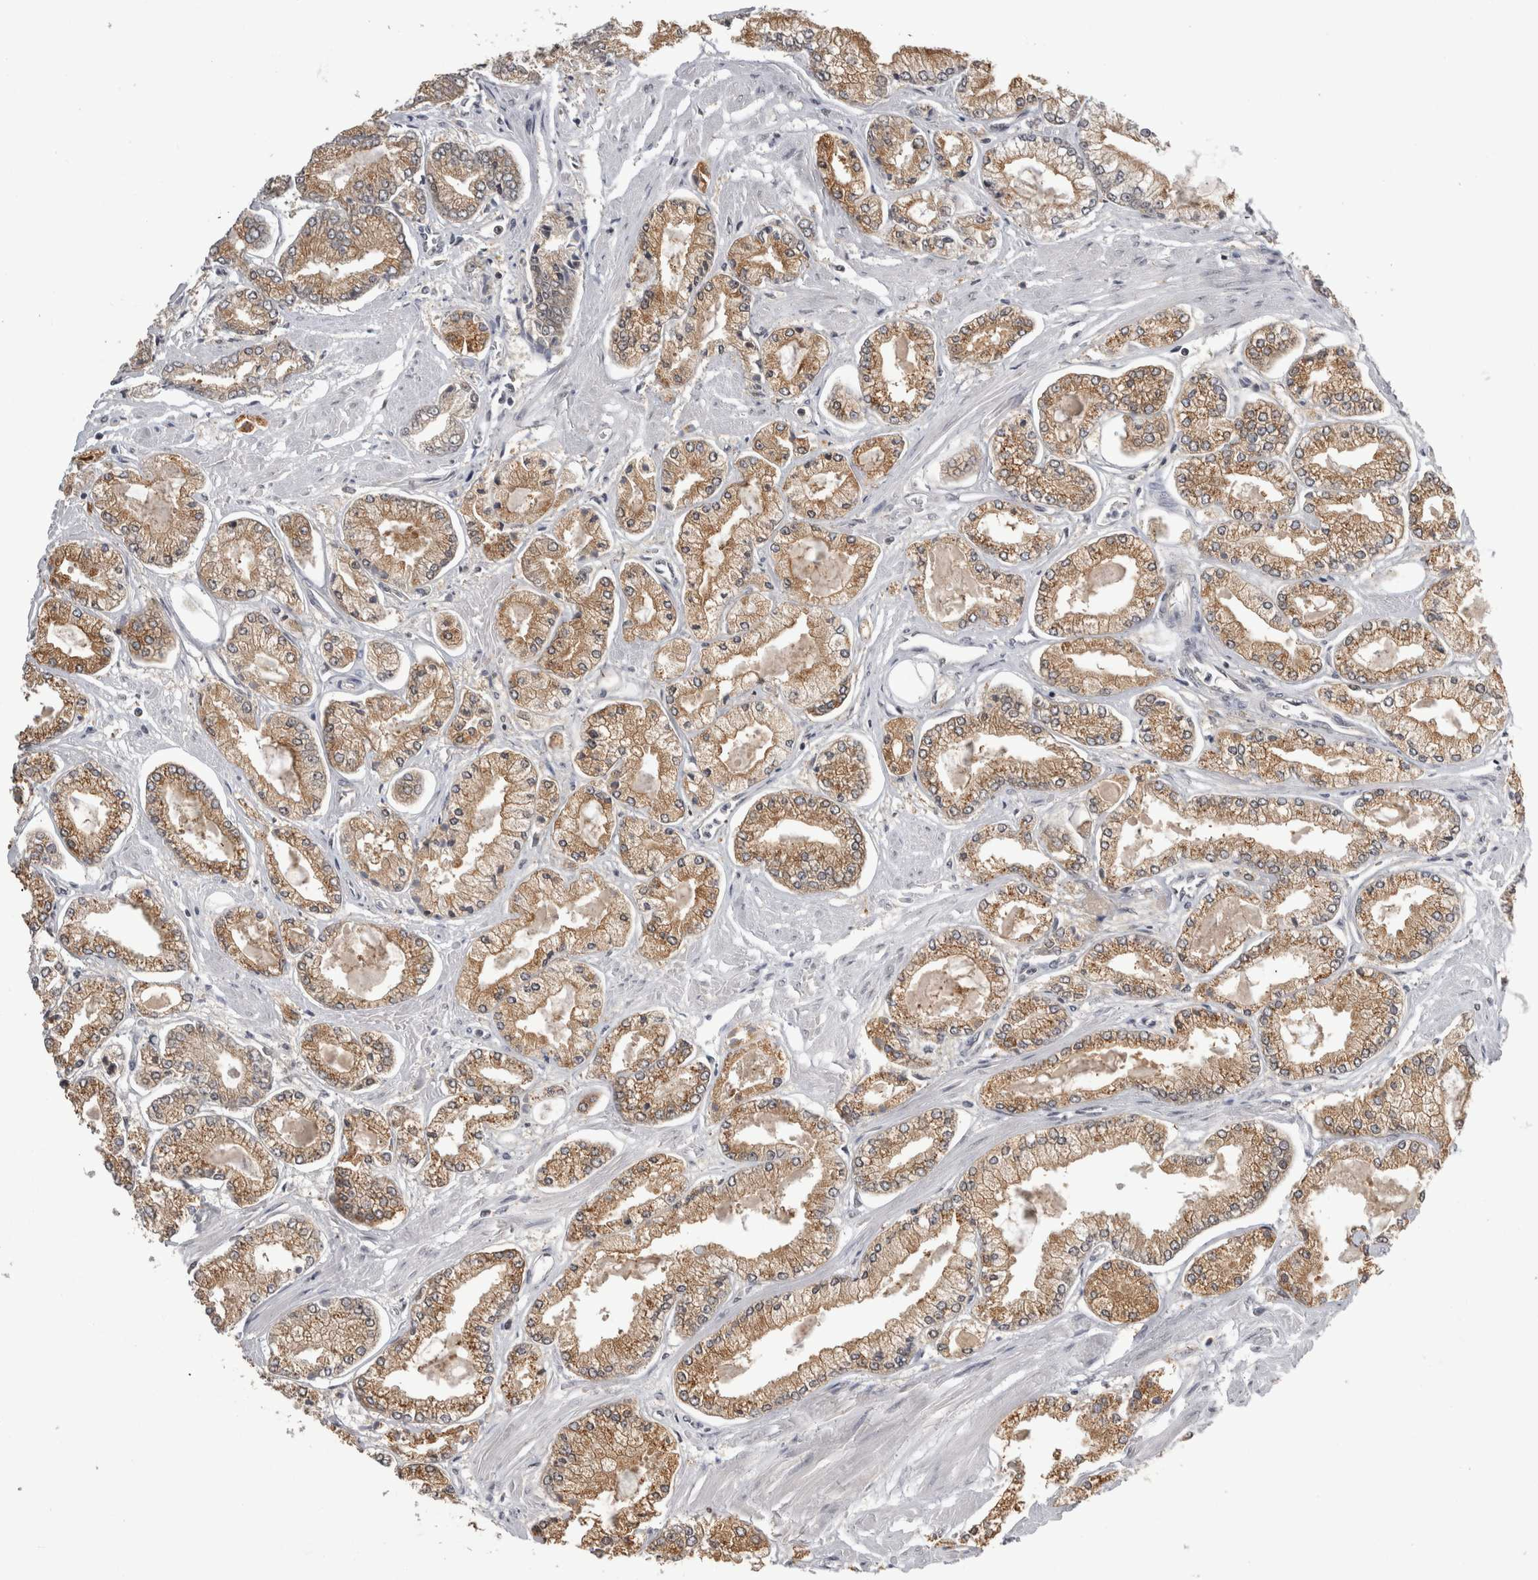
{"staining": {"intensity": "moderate", "quantity": ">75%", "location": "cytoplasmic/membranous"}, "tissue": "prostate cancer", "cell_type": "Tumor cells", "image_type": "cancer", "snomed": [{"axis": "morphology", "description": "Adenocarcinoma, Low grade"}, {"axis": "topography", "description": "Prostate"}], "caption": "Immunohistochemical staining of human prostate cancer demonstrates moderate cytoplasmic/membranous protein expression in approximately >75% of tumor cells. The staining was performed using DAB (3,3'-diaminobenzidine), with brown indicating positive protein expression. Nuclei are stained blue with hematoxylin.", "gene": "PSMB2", "patient": {"sex": "male", "age": 52}}